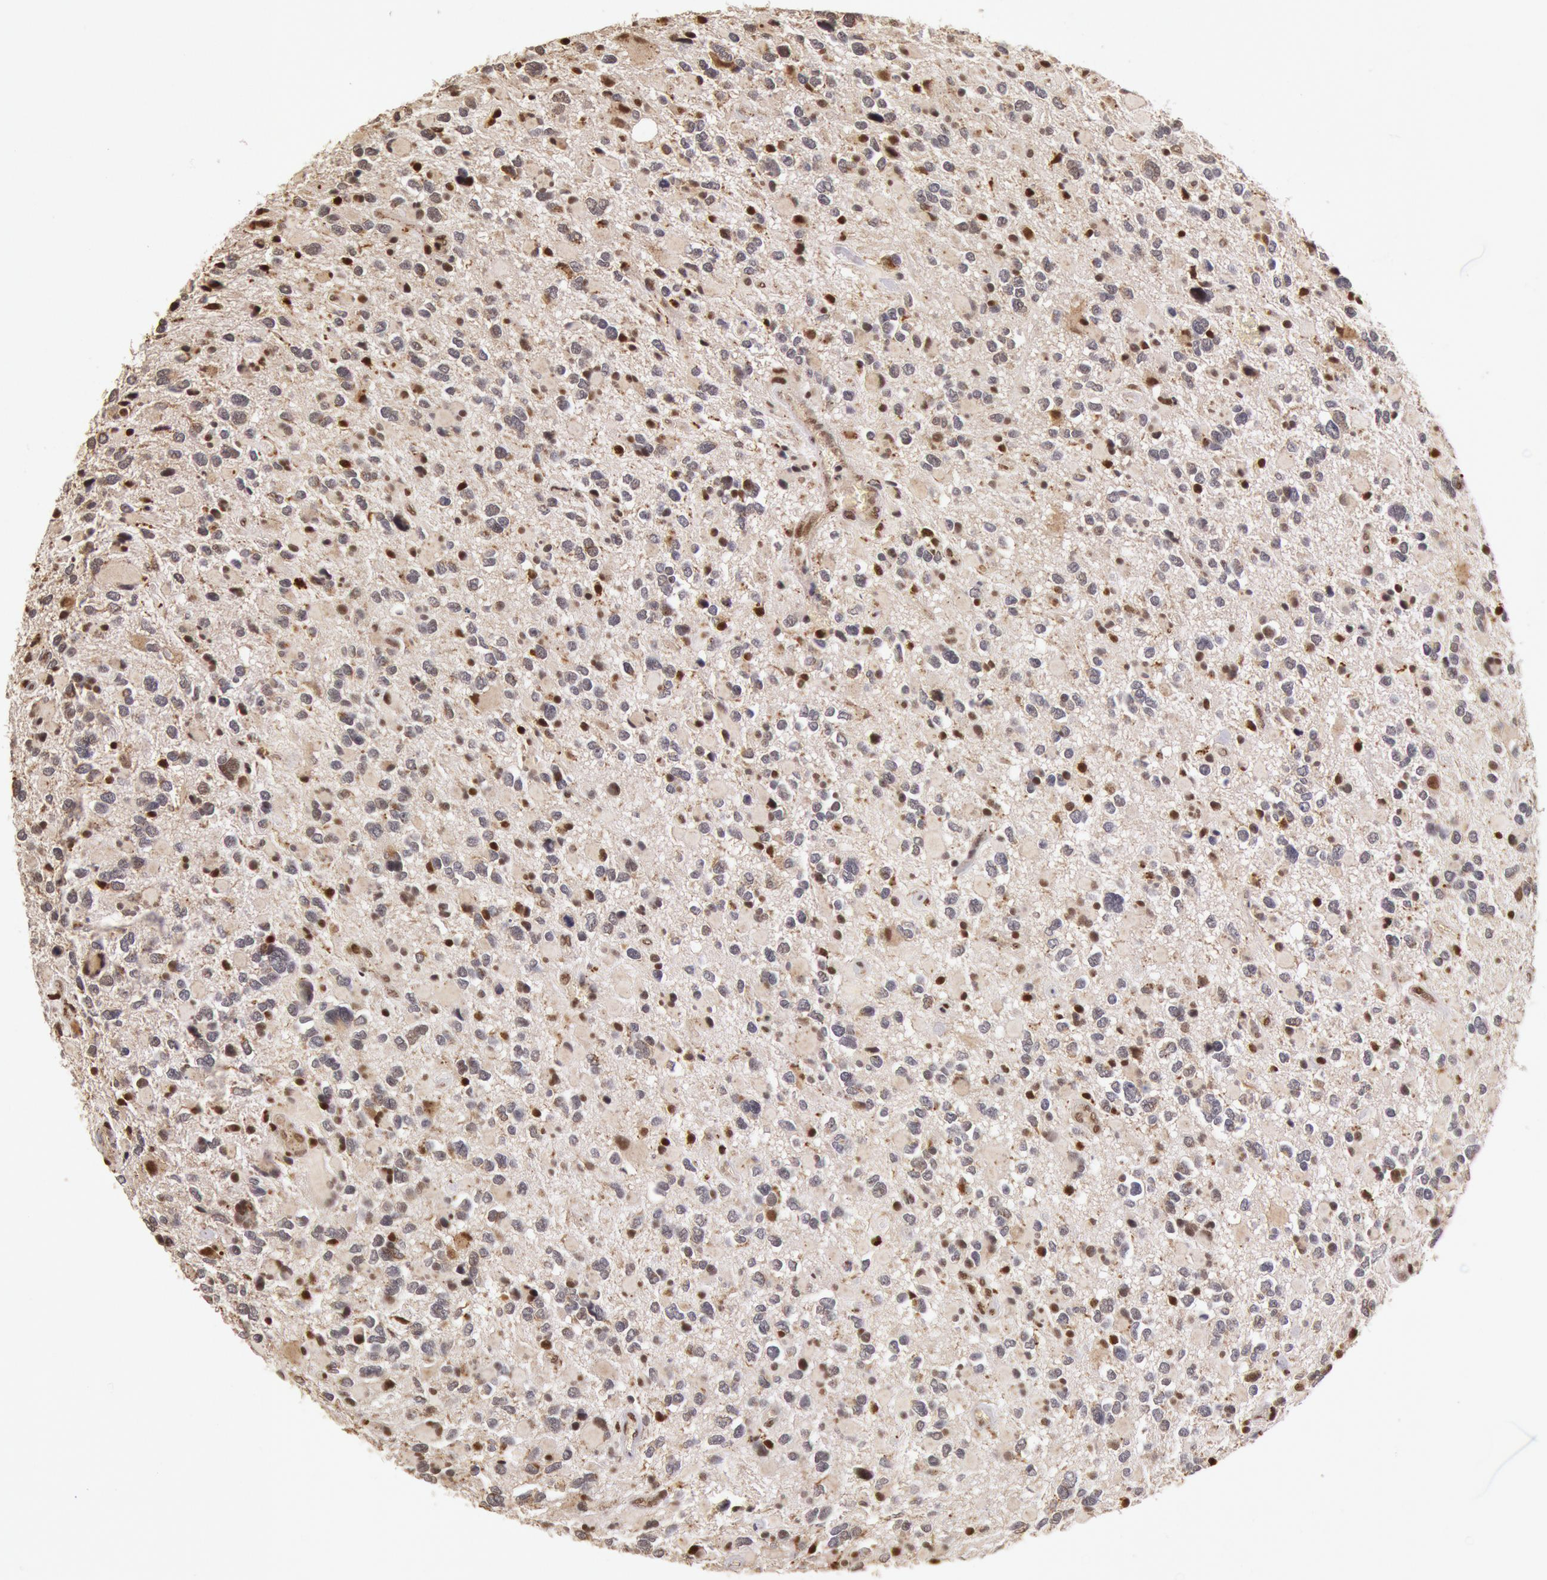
{"staining": {"intensity": "weak", "quantity": "<25%", "location": "nuclear"}, "tissue": "glioma", "cell_type": "Tumor cells", "image_type": "cancer", "snomed": [{"axis": "morphology", "description": "Glioma, malignant, High grade"}, {"axis": "topography", "description": "Brain"}], "caption": "Malignant glioma (high-grade) stained for a protein using immunohistochemistry (IHC) shows no expression tumor cells.", "gene": "LIG4", "patient": {"sex": "female", "age": 37}}